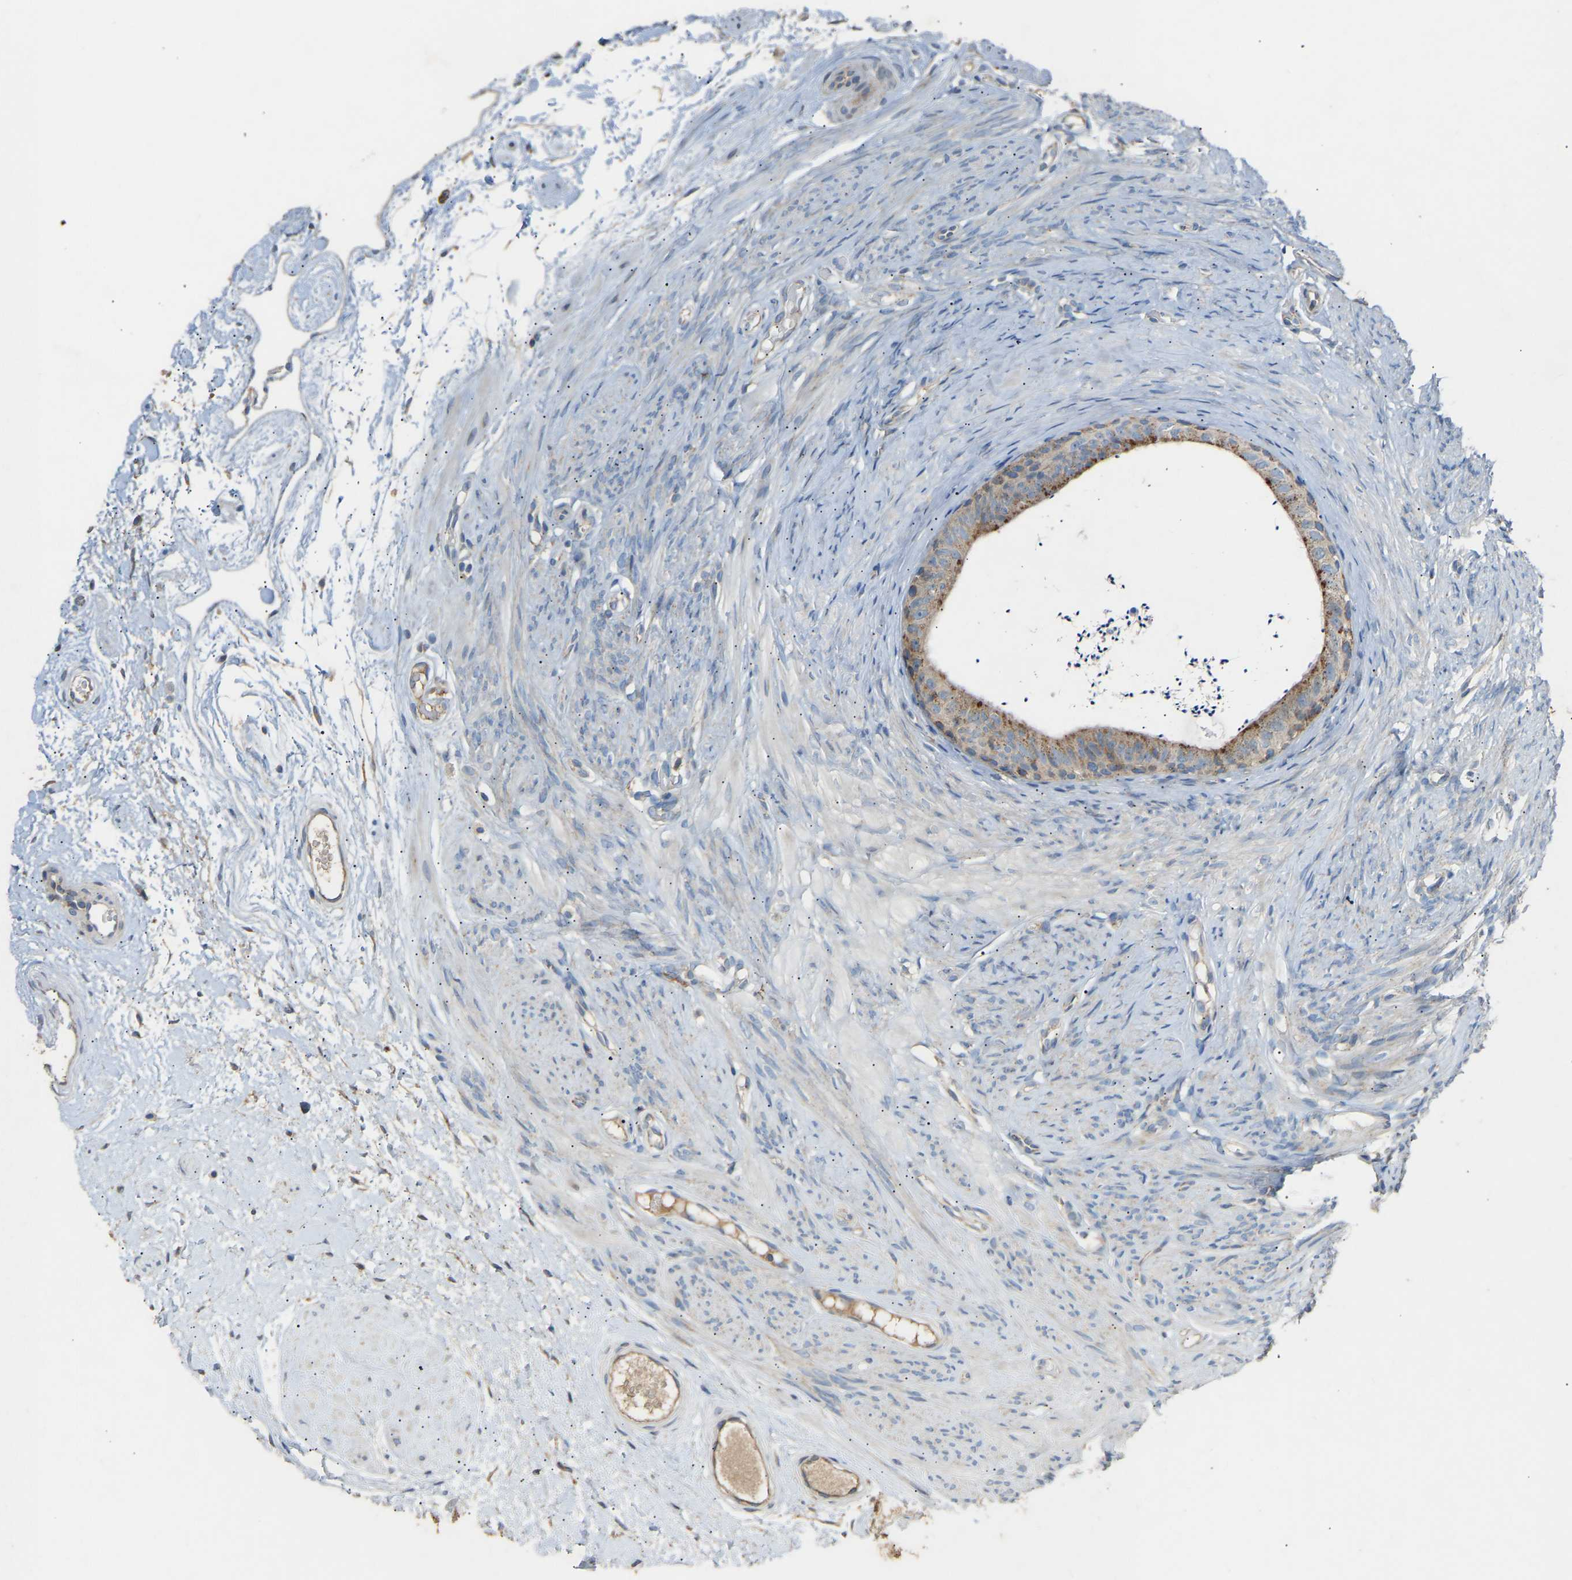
{"staining": {"intensity": "weak", "quantity": ">75%", "location": "cytoplasmic/membranous"}, "tissue": "epididymis", "cell_type": "Glandular cells", "image_type": "normal", "snomed": [{"axis": "morphology", "description": "Normal tissue, NOS"}, {"axis": "topography", "description": "Epididymis"}], "caption": "Immunohistochemical staining of benign epididymis demonstrates low levels of weak cytoplasmic/membranous staining in about >75% of glandular cells. (IHC, brightfield microscopy, high magnification).", "gene": "RGP1", "patient": {"sex": "male", "age": 56}}